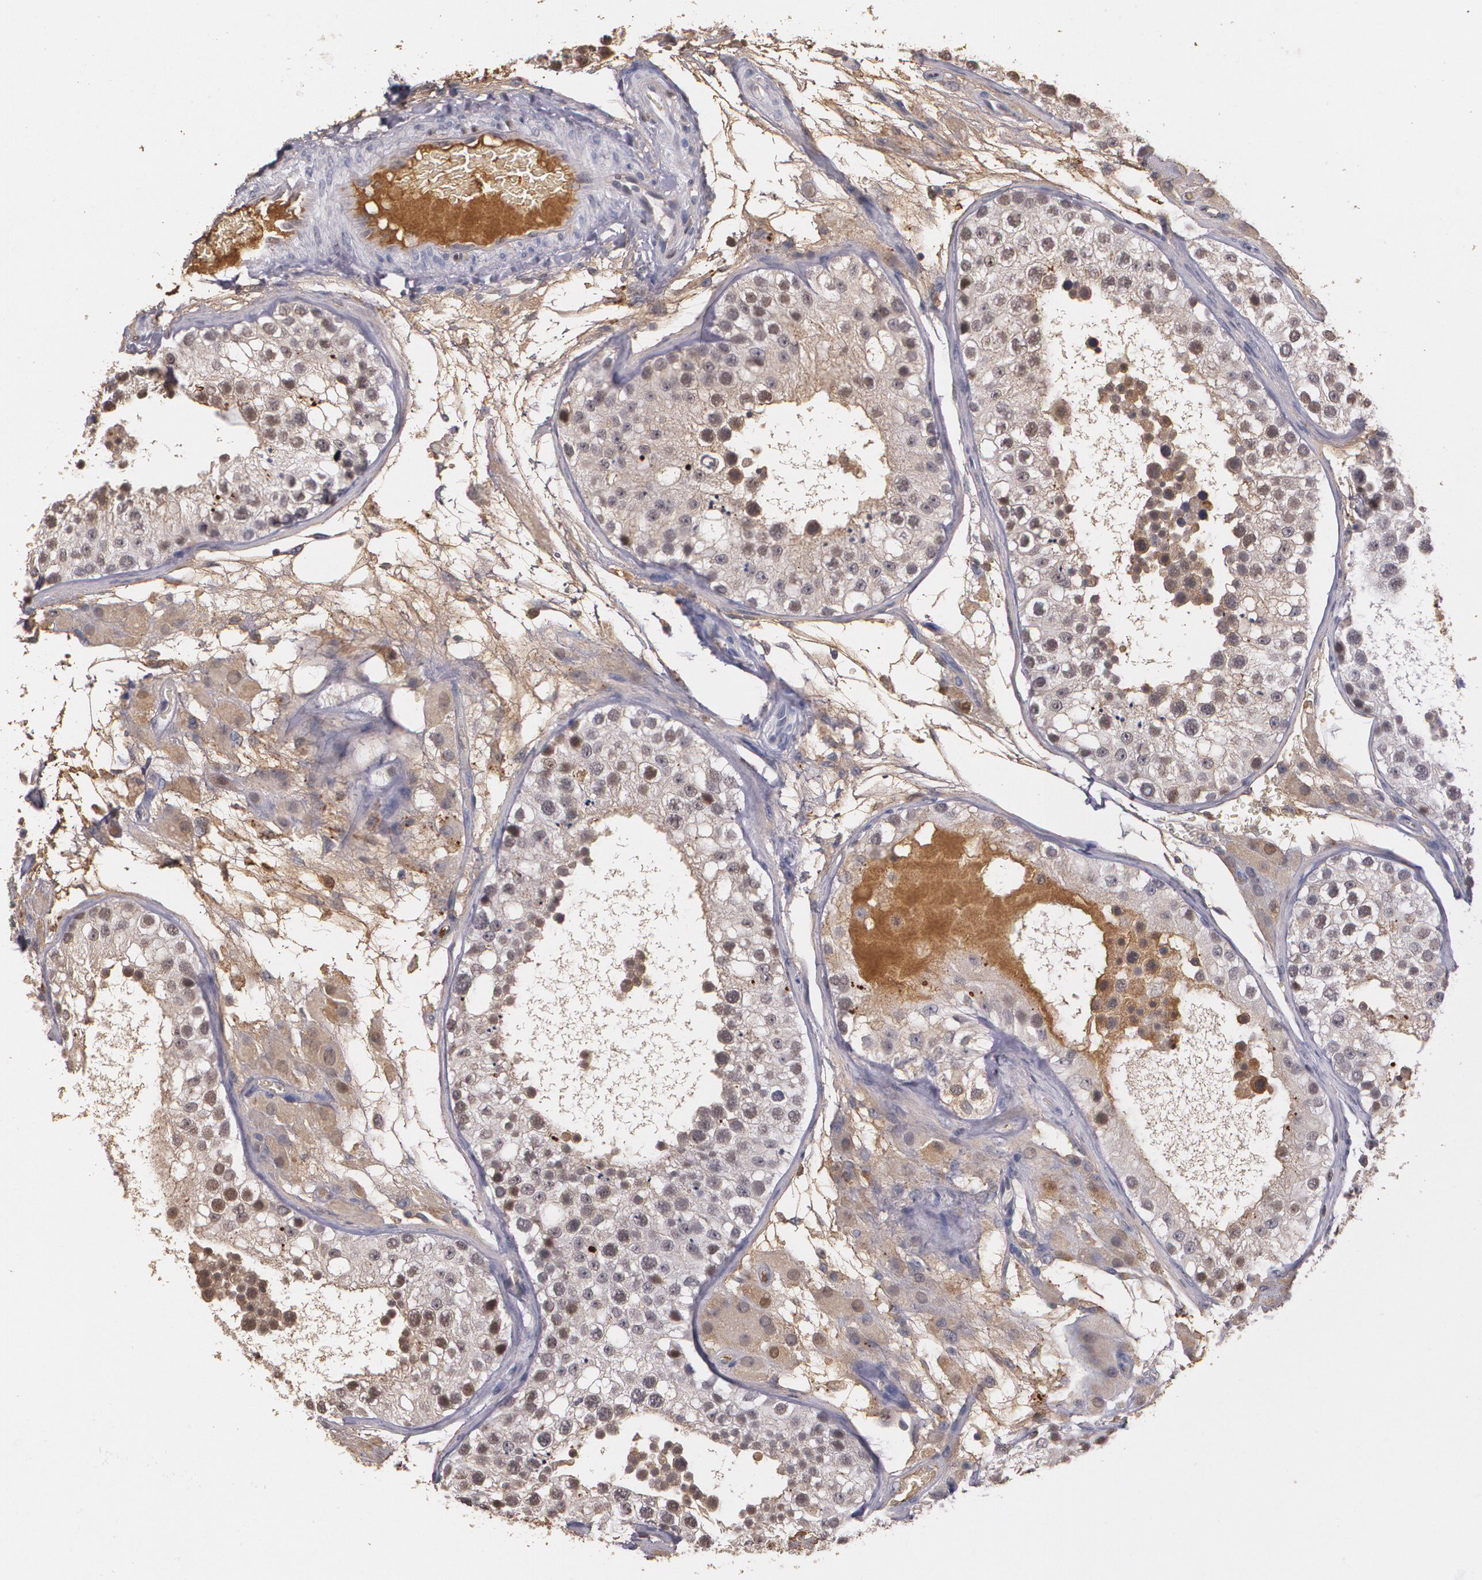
{"staining": {"intensity": "negative", "quantity": "none", "location": "none"}, "tissue": "testis", "cell_type": "Cells in seminiferous ducts", "image_type": "normal", "snomed": [{"axis": "morphology", "description": "Normal tissue, NOS"}, {"axis": "topography", "description": "Testis"}], "caption": "Protein analysis of normal testis displays no significant expression in cells in seminiferous ducts.", "gene": "PTS", "patient": {"sex": "male", "age": 26}}